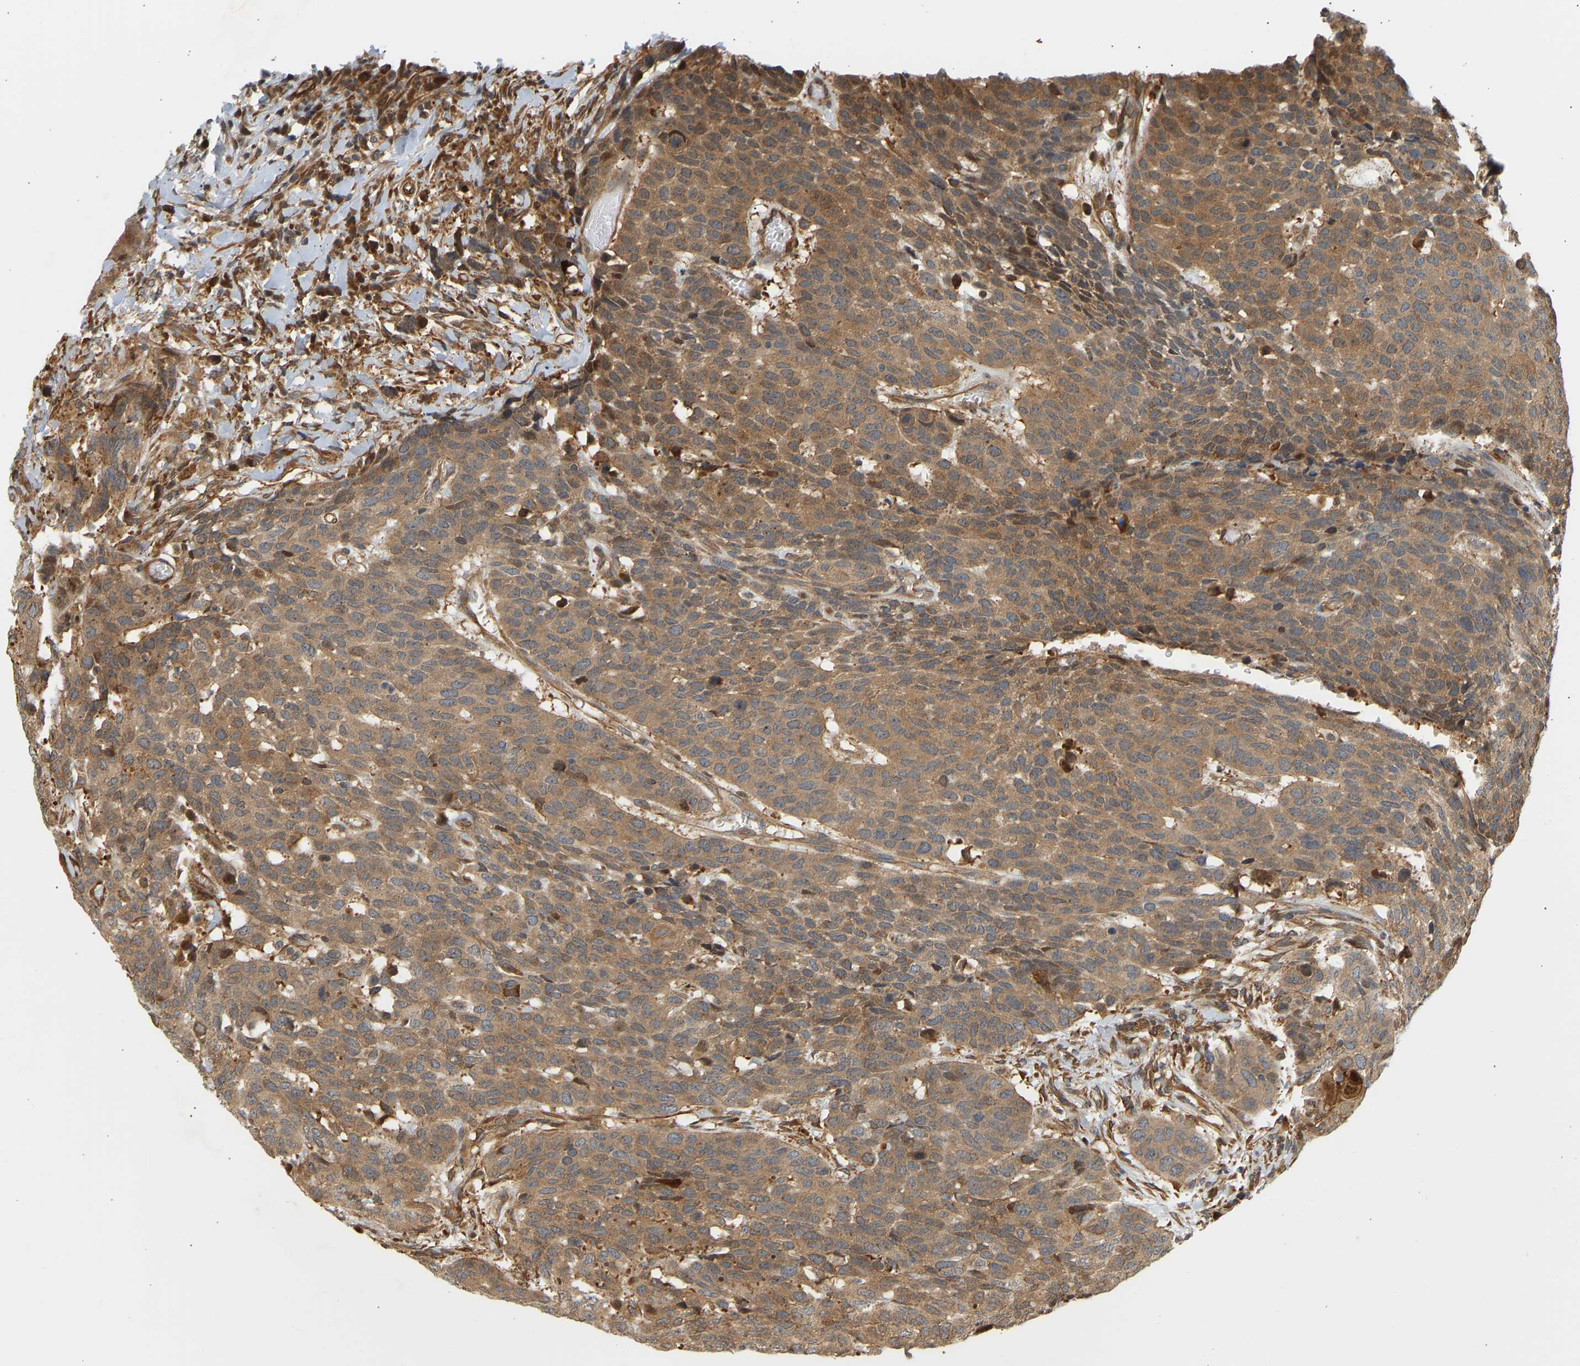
{"staining": {"intensity": "moderate", "quantity": ">75%", "location": "cytoplasmic/membranous"}, "tissue": "head and neck cancer", "cell_type": "Tumor cells", "image_type": "cancer", "snomed": [{"axis": "morphology", "description": "Squamous cell carcinoma, NOS"}, {"axis": "topography", "description": "Head-Neck"}], "caption": "The immunohistochemical stain shows moderate cytoplasmic/membranous positivity in tumor cells of head and neck squamous cell carcinoma tissue.", "gene": "CEP57", "patient": {"sex": "male", "age": 66}}